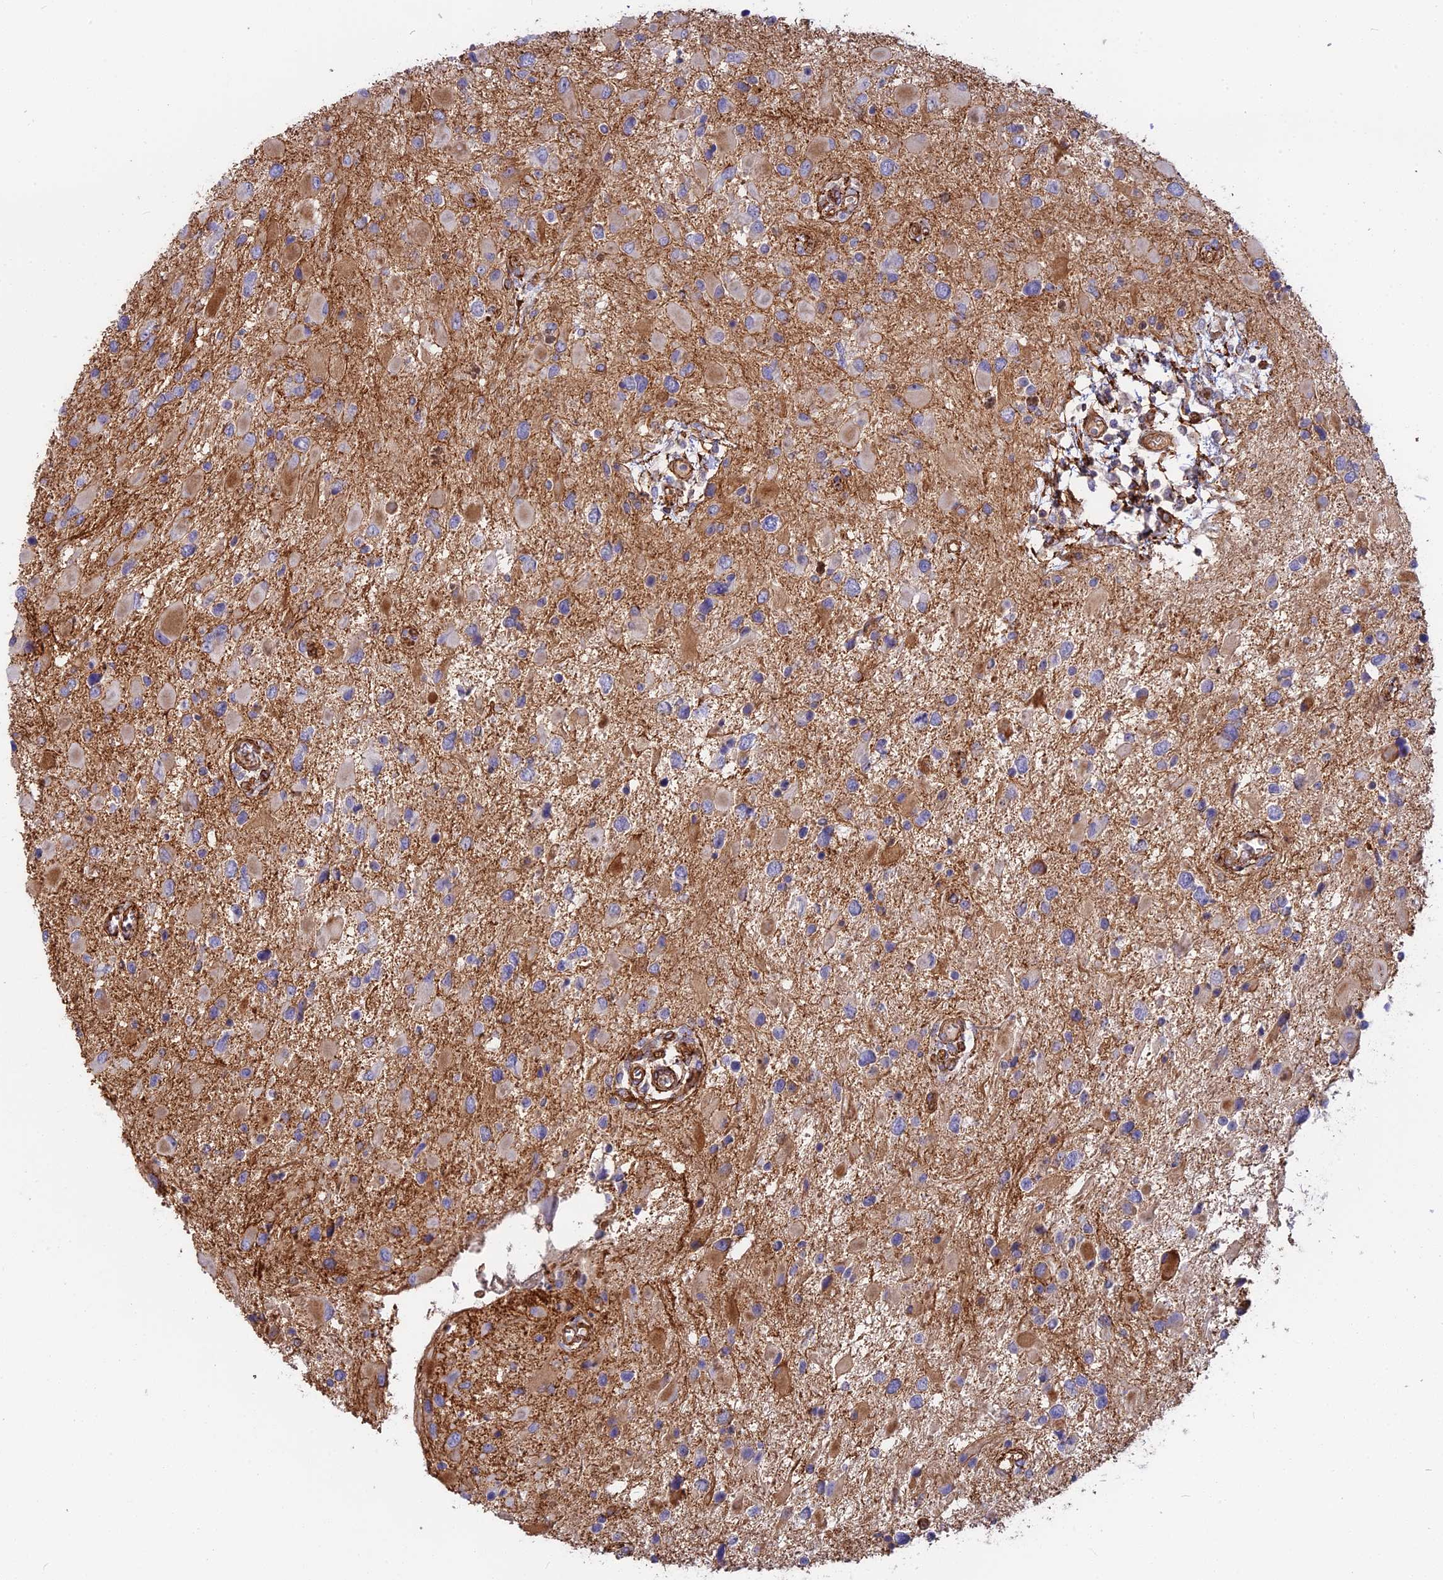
{"staining": {"intensity": "moderate", "quantity": "<25%", "location": "cytoplasmic/membranous"}, "tissue": "glioma", "cell_type": "Tumor cells", "image_type": "cancer", "snomed": [{"axis": "morphology", "description": "Glioma, malignant, High grade"}, {"axis": "topography", "description": "Brain"}], "caption": "A brown stain highlights moderate cytoplasmic/membranous staining of a protein in human glioma tumor cells.", "gene": "CNBD2", "patient": {"sex": "male", "age": 53}}